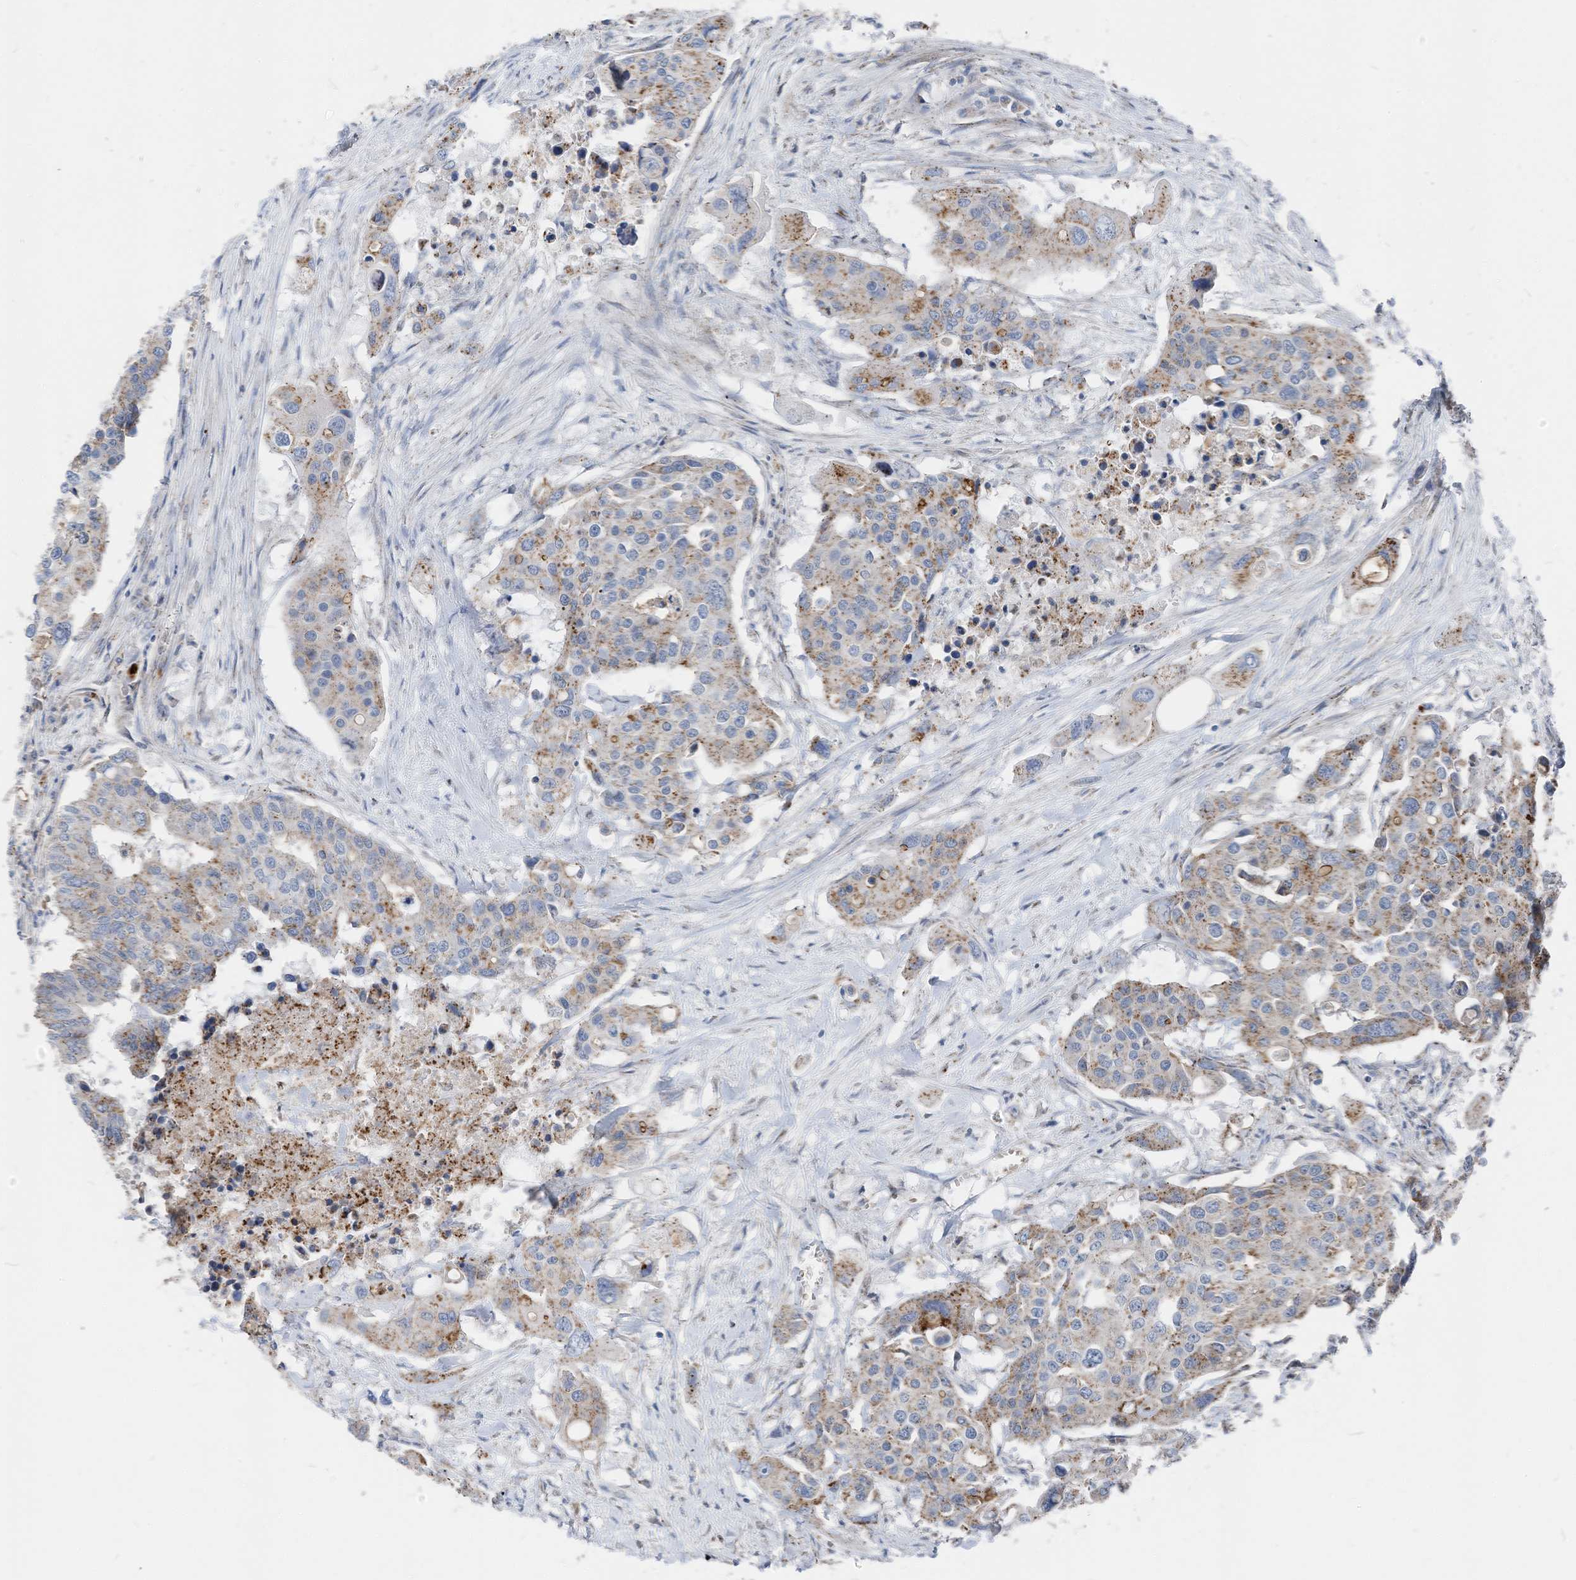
{"staining": {"intensity": "weak", "quantity": ">75%", "location": "cytoplasmic/membranous"}, "tissue": "colorectal cancer", "cell_type": "Tumor cells", "image_type": "cancer", "snomed": [{"axis": "morphology", "description": "Adenocarcinoma, NOS"}, {"axis": "topography", "description": "Colon"}], "caption": "Tumor cells reveal low levels of weak cytoplasmic/membranous staining in approximately >75% of cells in colorectal cancer (adenocarcinoma). Using DAB (3,3'-diaminobenzidine) (brown) and hematoxylin (blue) stains, captured at high magnification using brightfield microscopy.", "gene": "CHMP2B", "patient": {"sex": "male", "age": 77}}